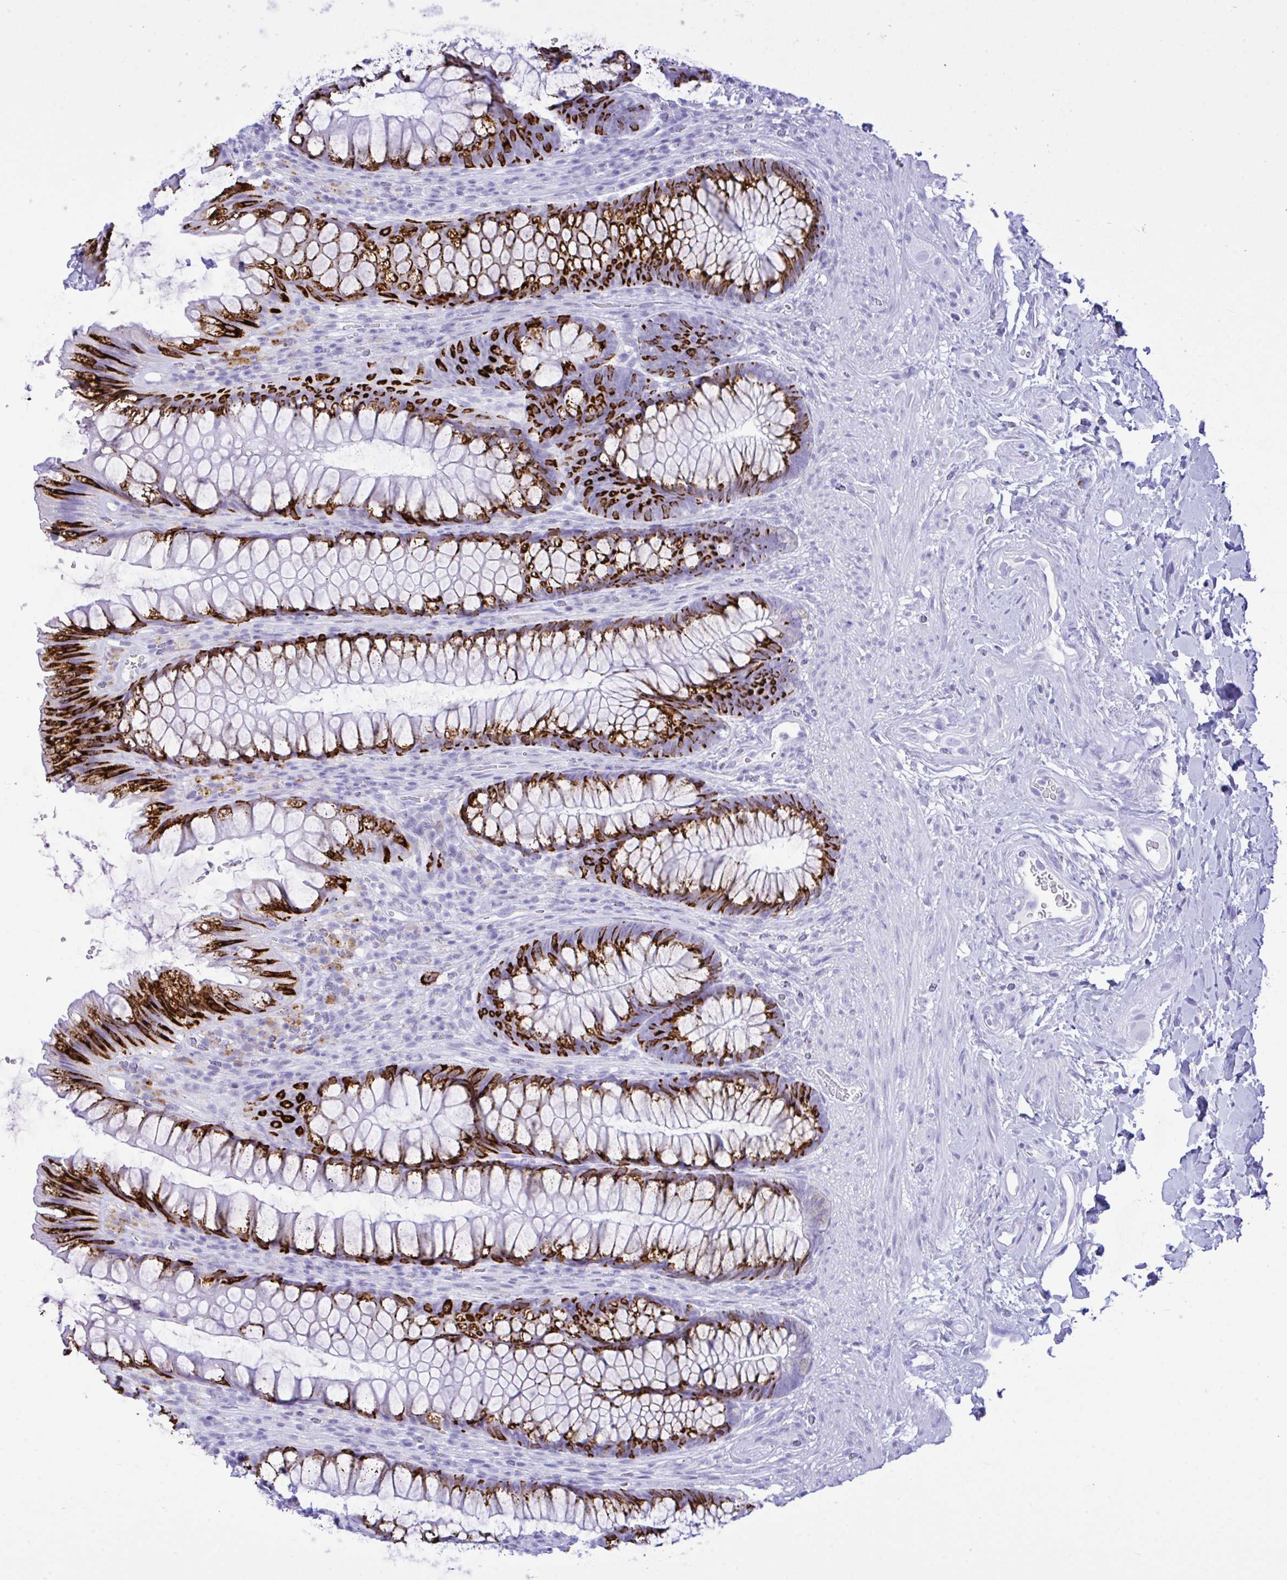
{"staining": {"intensity": "strong", "quantity": "25%-75%", "location": "cytoplasmic/membranous"}, "tissue": "rectum", "cell_type": "Glandular cells", "image_type": "normal", "snomed": [{"axis": "morphology", "description": "Normal tissue, NOS"}, {"axis": "topography", "description": "Rectum"}], "caption": "About 25%-75% of glandular cells in normal rectum display strong cytoplasmic/membranous protein positivity as visualized by brown immunohistochemical staining.", "gene": "SELENOV", "patient": {"sex": "male", "age": 53}}